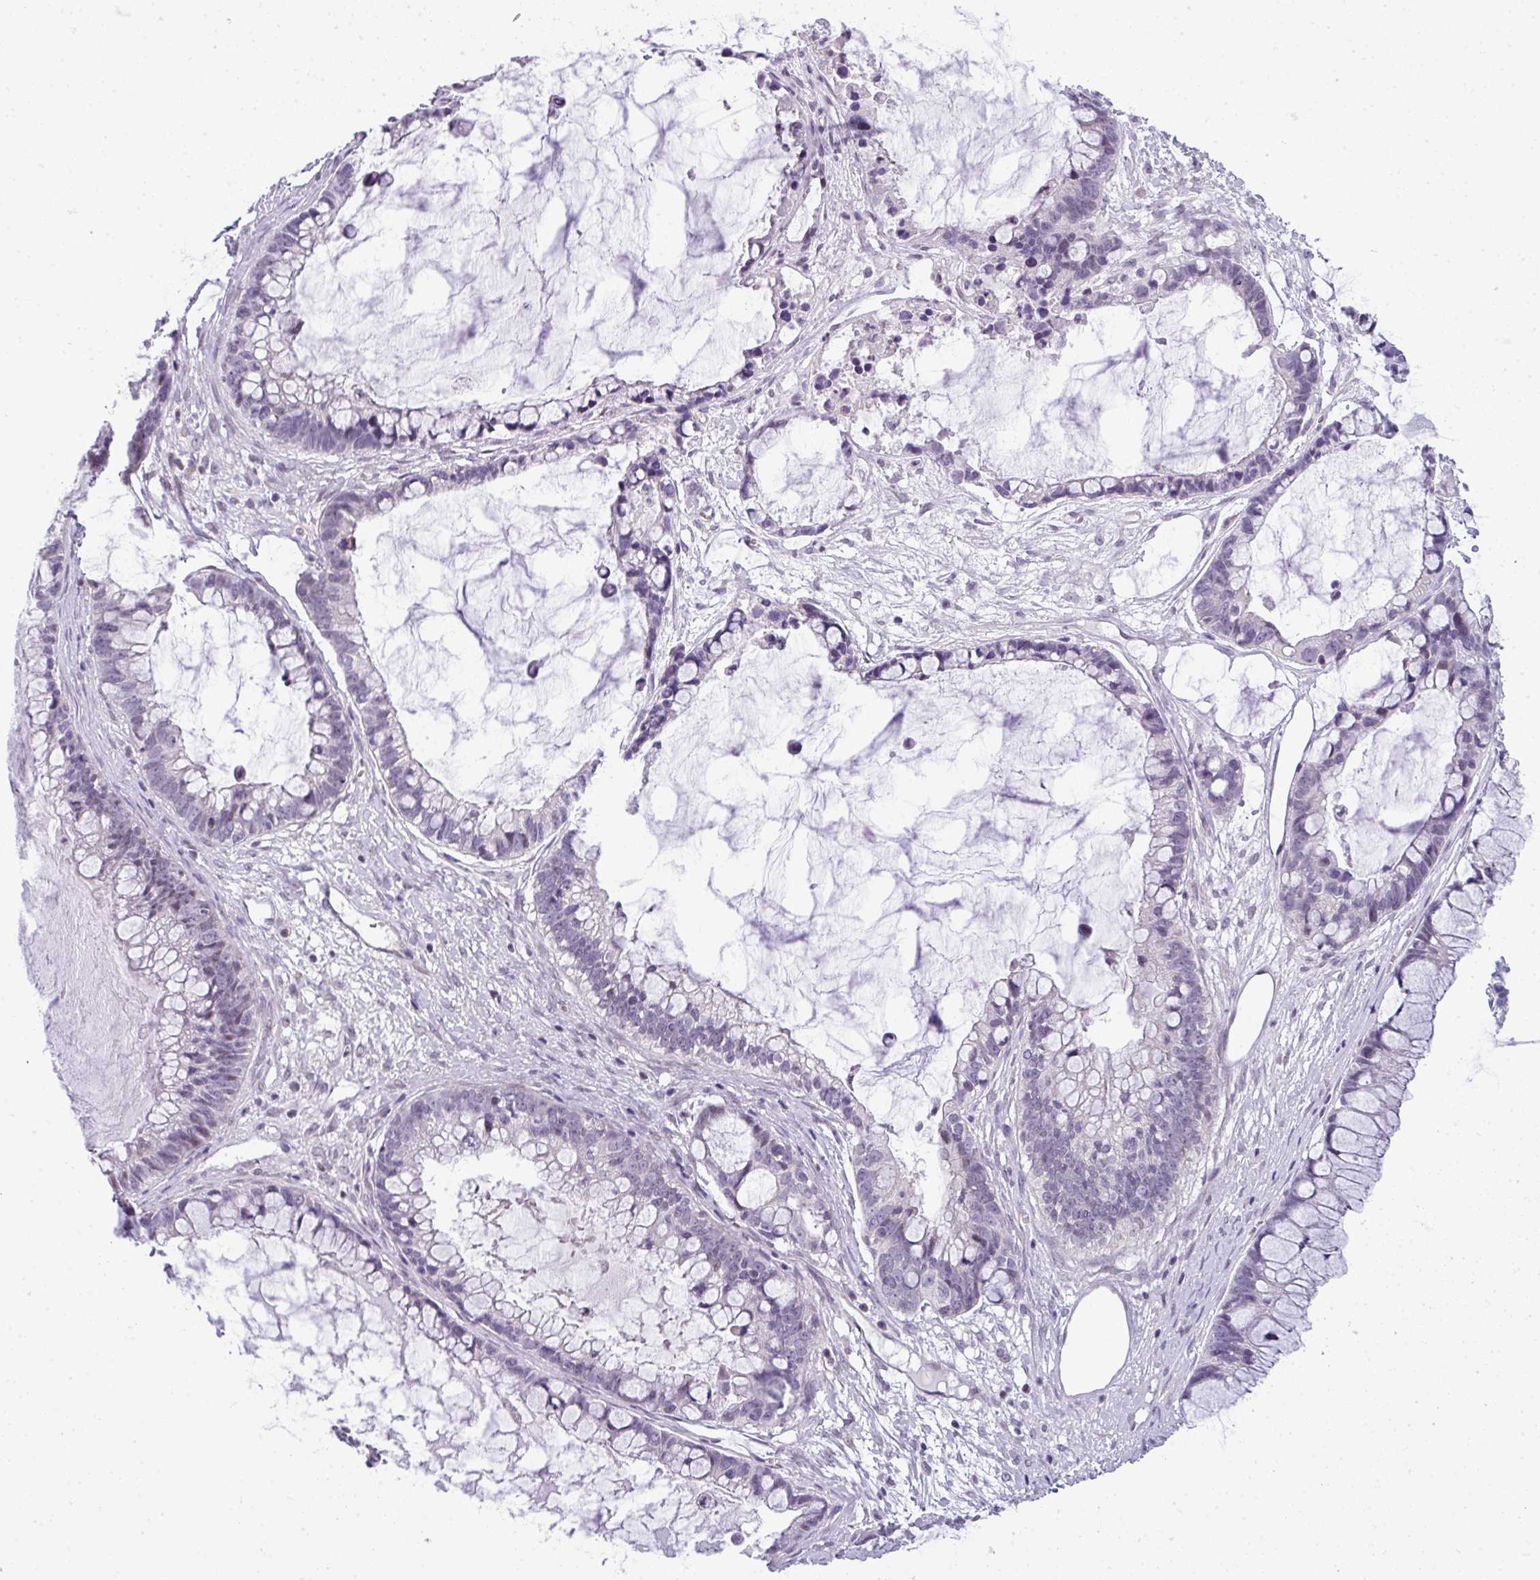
{"staining": {"intensity": "negative", "quantity": "none", "location": "none"}, "tissue": "ovarian cancer", "cell_type": "Tumor cells", "image_type": "cancer", "snomed": [{"axis": "morphology", "description": "Cystadenocarcinoma, mucinous, NOS"}, {"axis": "topography", "description": "Ovary"}], "caption": "Ovarian mucinous cystadenocarcinoma stained for a protein using immunohistochemistry shows no positivity tumor cells.", "gene": "STAT5A", "patient": {"sex": "female", "age": 63}}